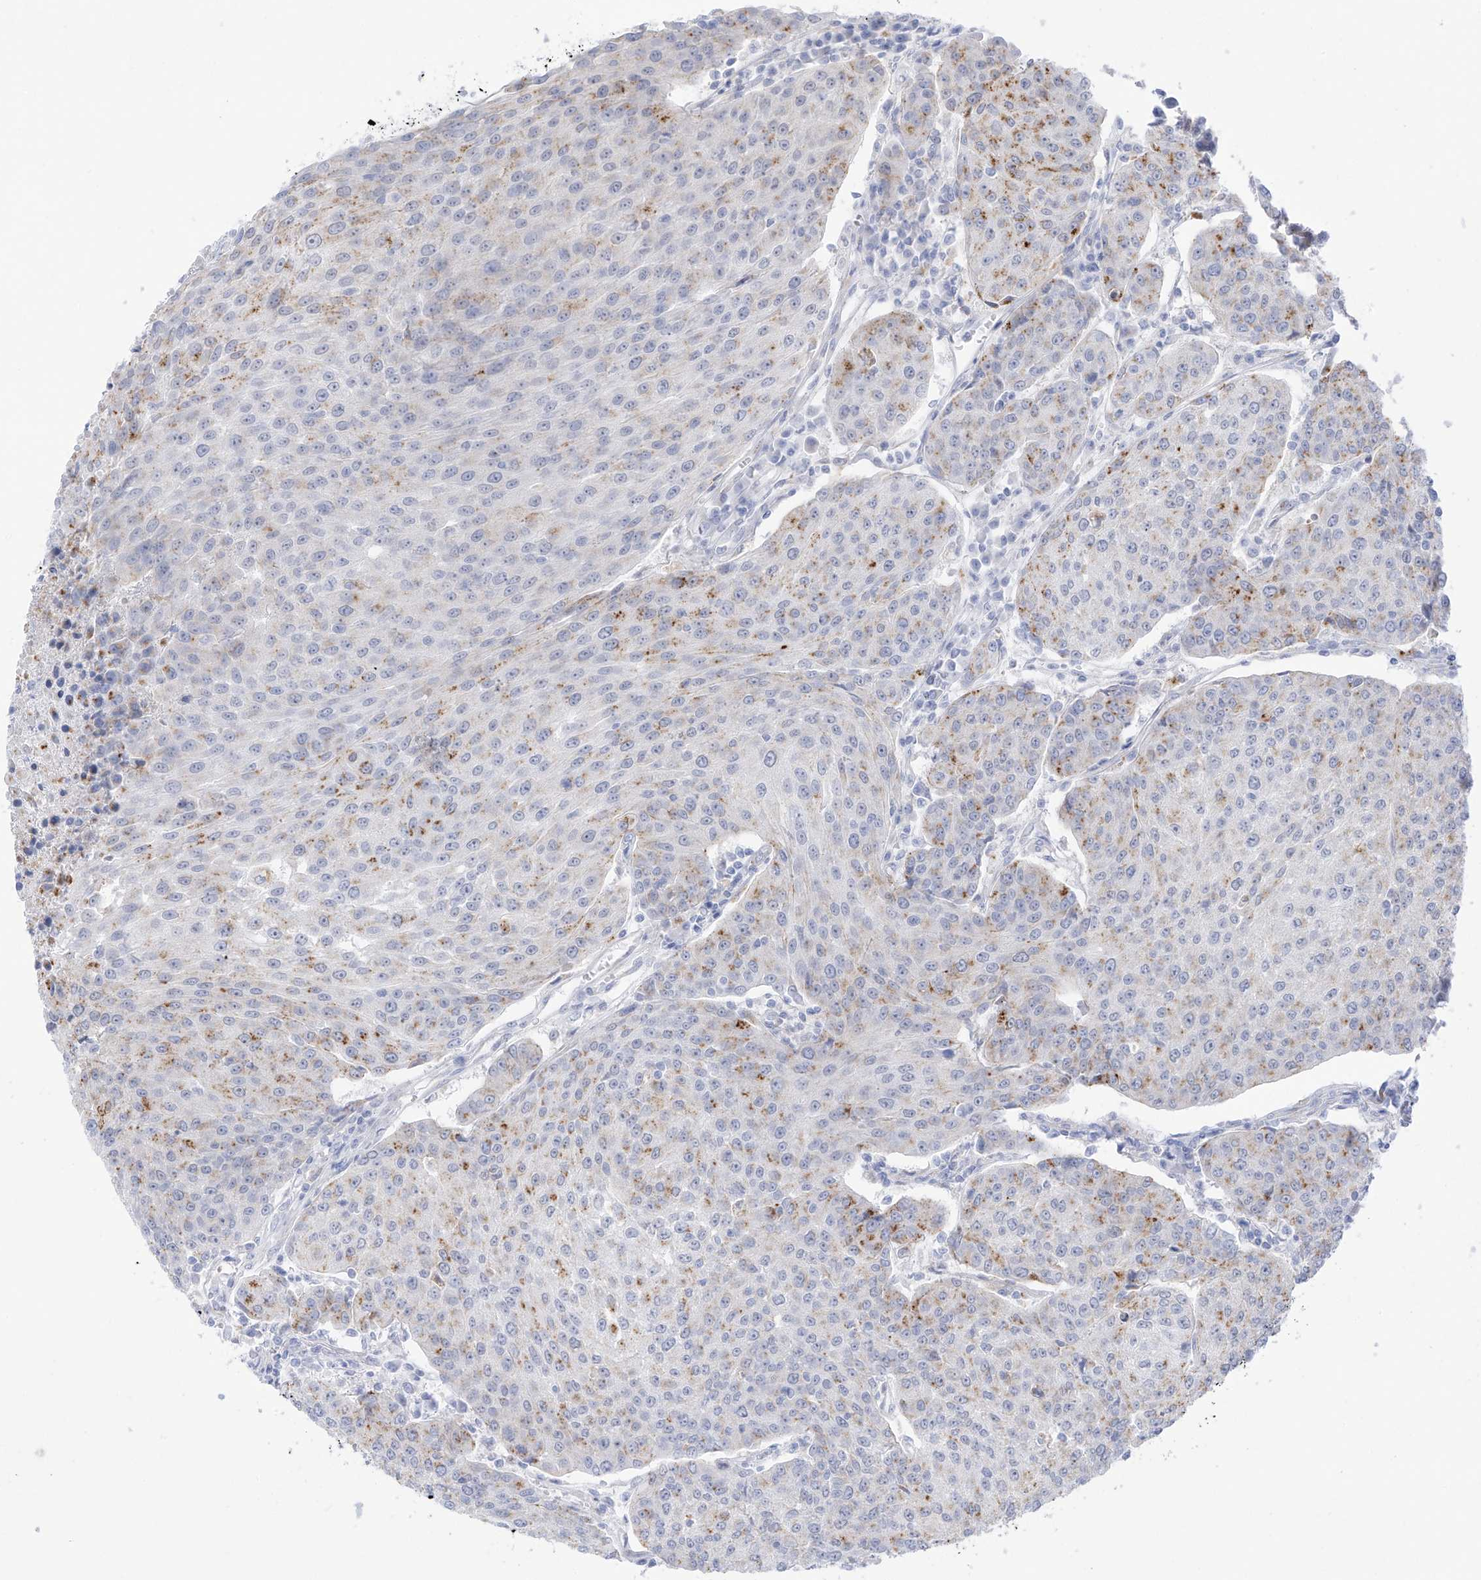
{"staining": {"intensity": "moderate", "quantity": "<25%", "location": "cytoplasmic/membranous"}, "tissue": "urothelial cancer", "cell_type": "Tumor cells", "image_type": "cancer", "snomed": [{"axis": "morphology", "description": "Urothelial carcinoma, High grade"}, {"axis": "topography", "description": "Urinary bladder"}], "caption": "Immunohistochemistry (IHC) micrograph of urothelial carcinoma (high-grade) stained for a protein (brown), which exhibits low levels of moderate cytoplasmic/membranous positivity in approximately <25% of tumor cells.", "gene": "PSPH", "patient": {"sex": "female", "age": 85}}